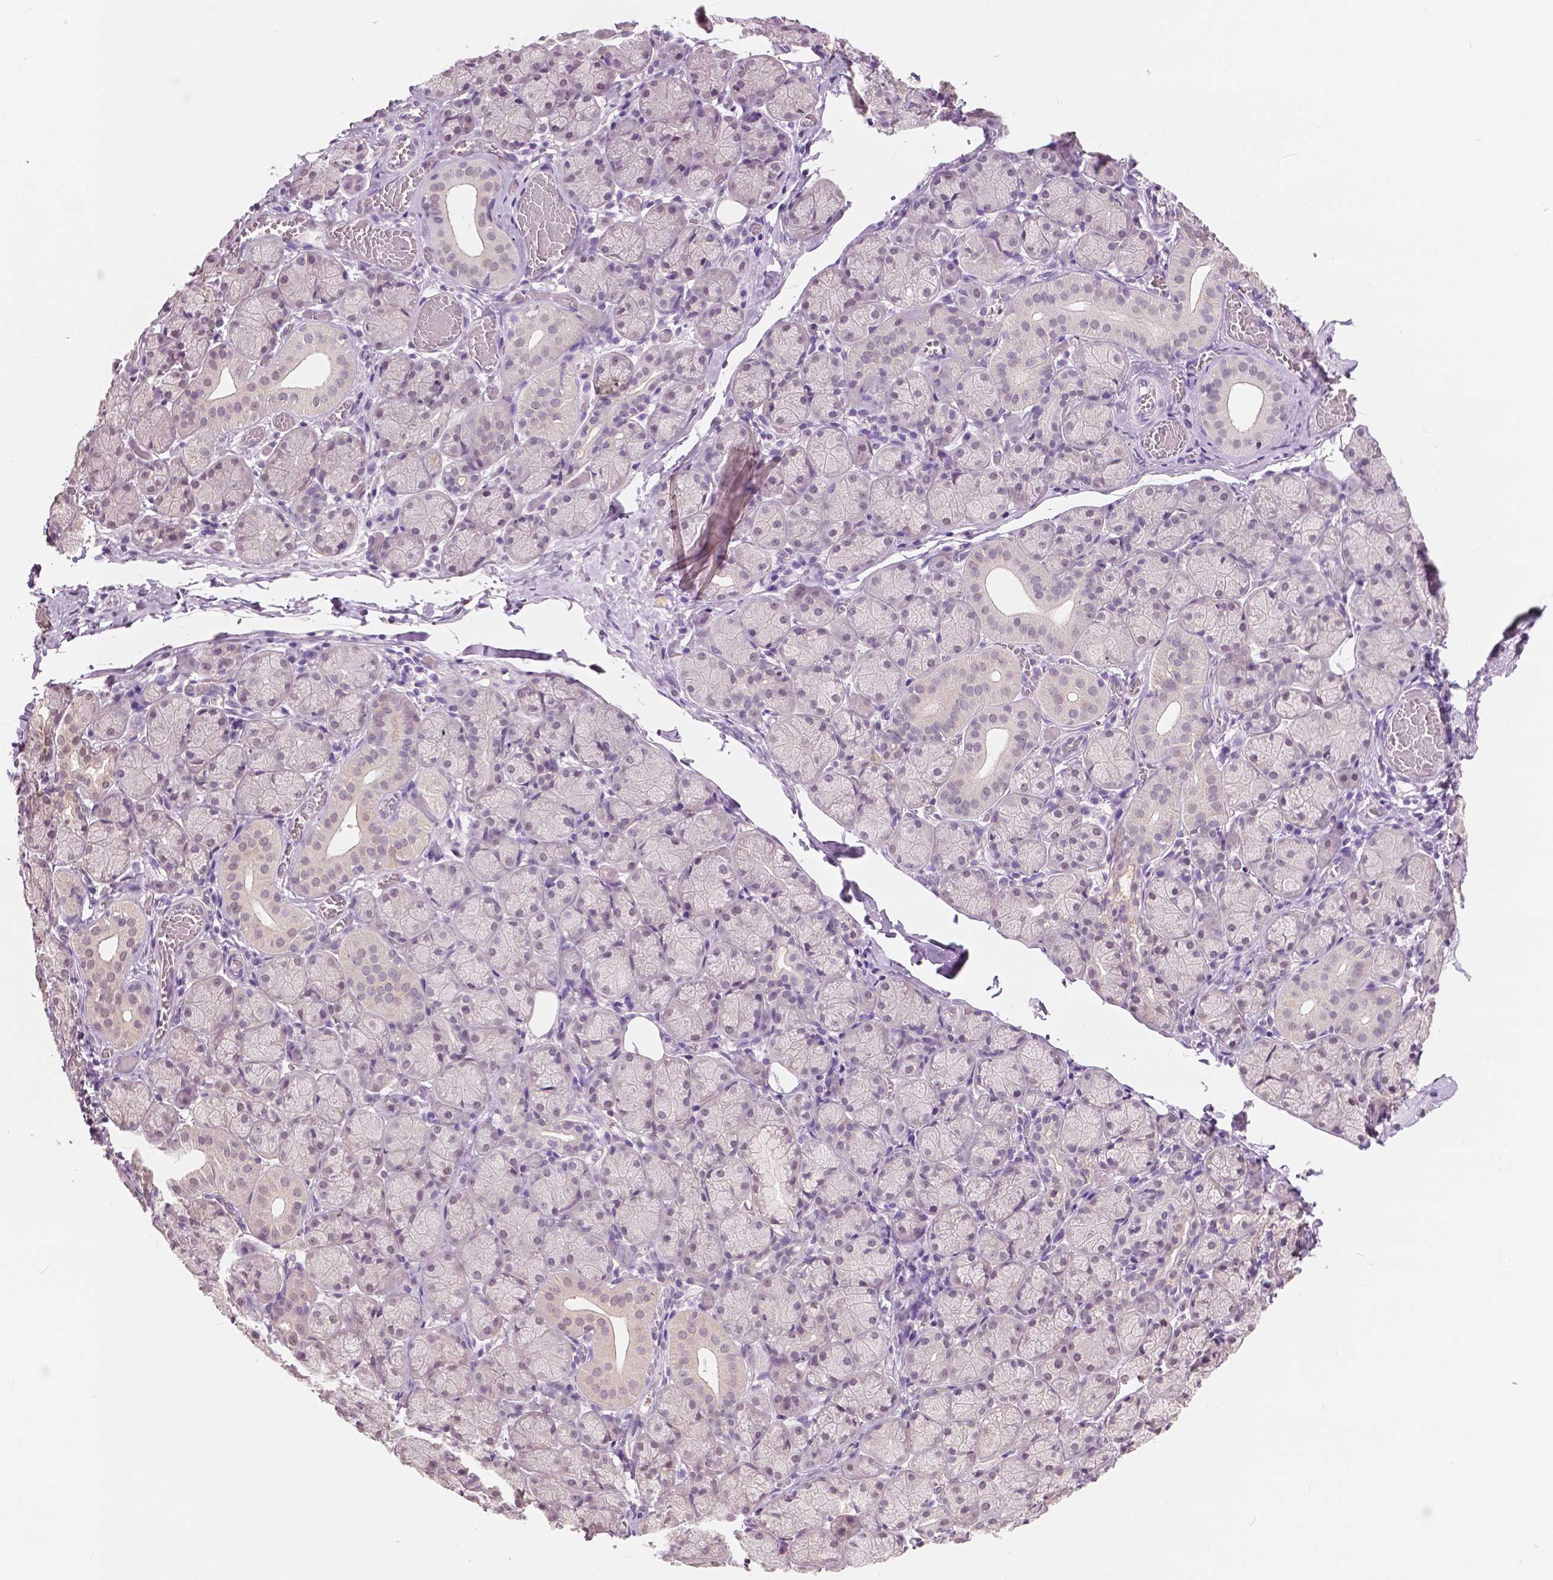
{"staining": {"intensity": "weak", "quantity": "<25%", "location": "nuclear"}, "tissue": "salivary gland", "cell_type": "Glandular cells", "image_type": "normal", "snomed": [{"axis": "morphology", "description": "Normal tissue, NOS"}, {"axis": "topography", "description": "Salivary gland"}, {"axis": "topography", "description": "Peripheral nerve tissue"}], "caption": "Immunohistochemical staining of normal human salivary gland exhibits no significant expression in glandular cells.", "gene": "TKFC", "patient": {"sex": "female", "age": 24}}